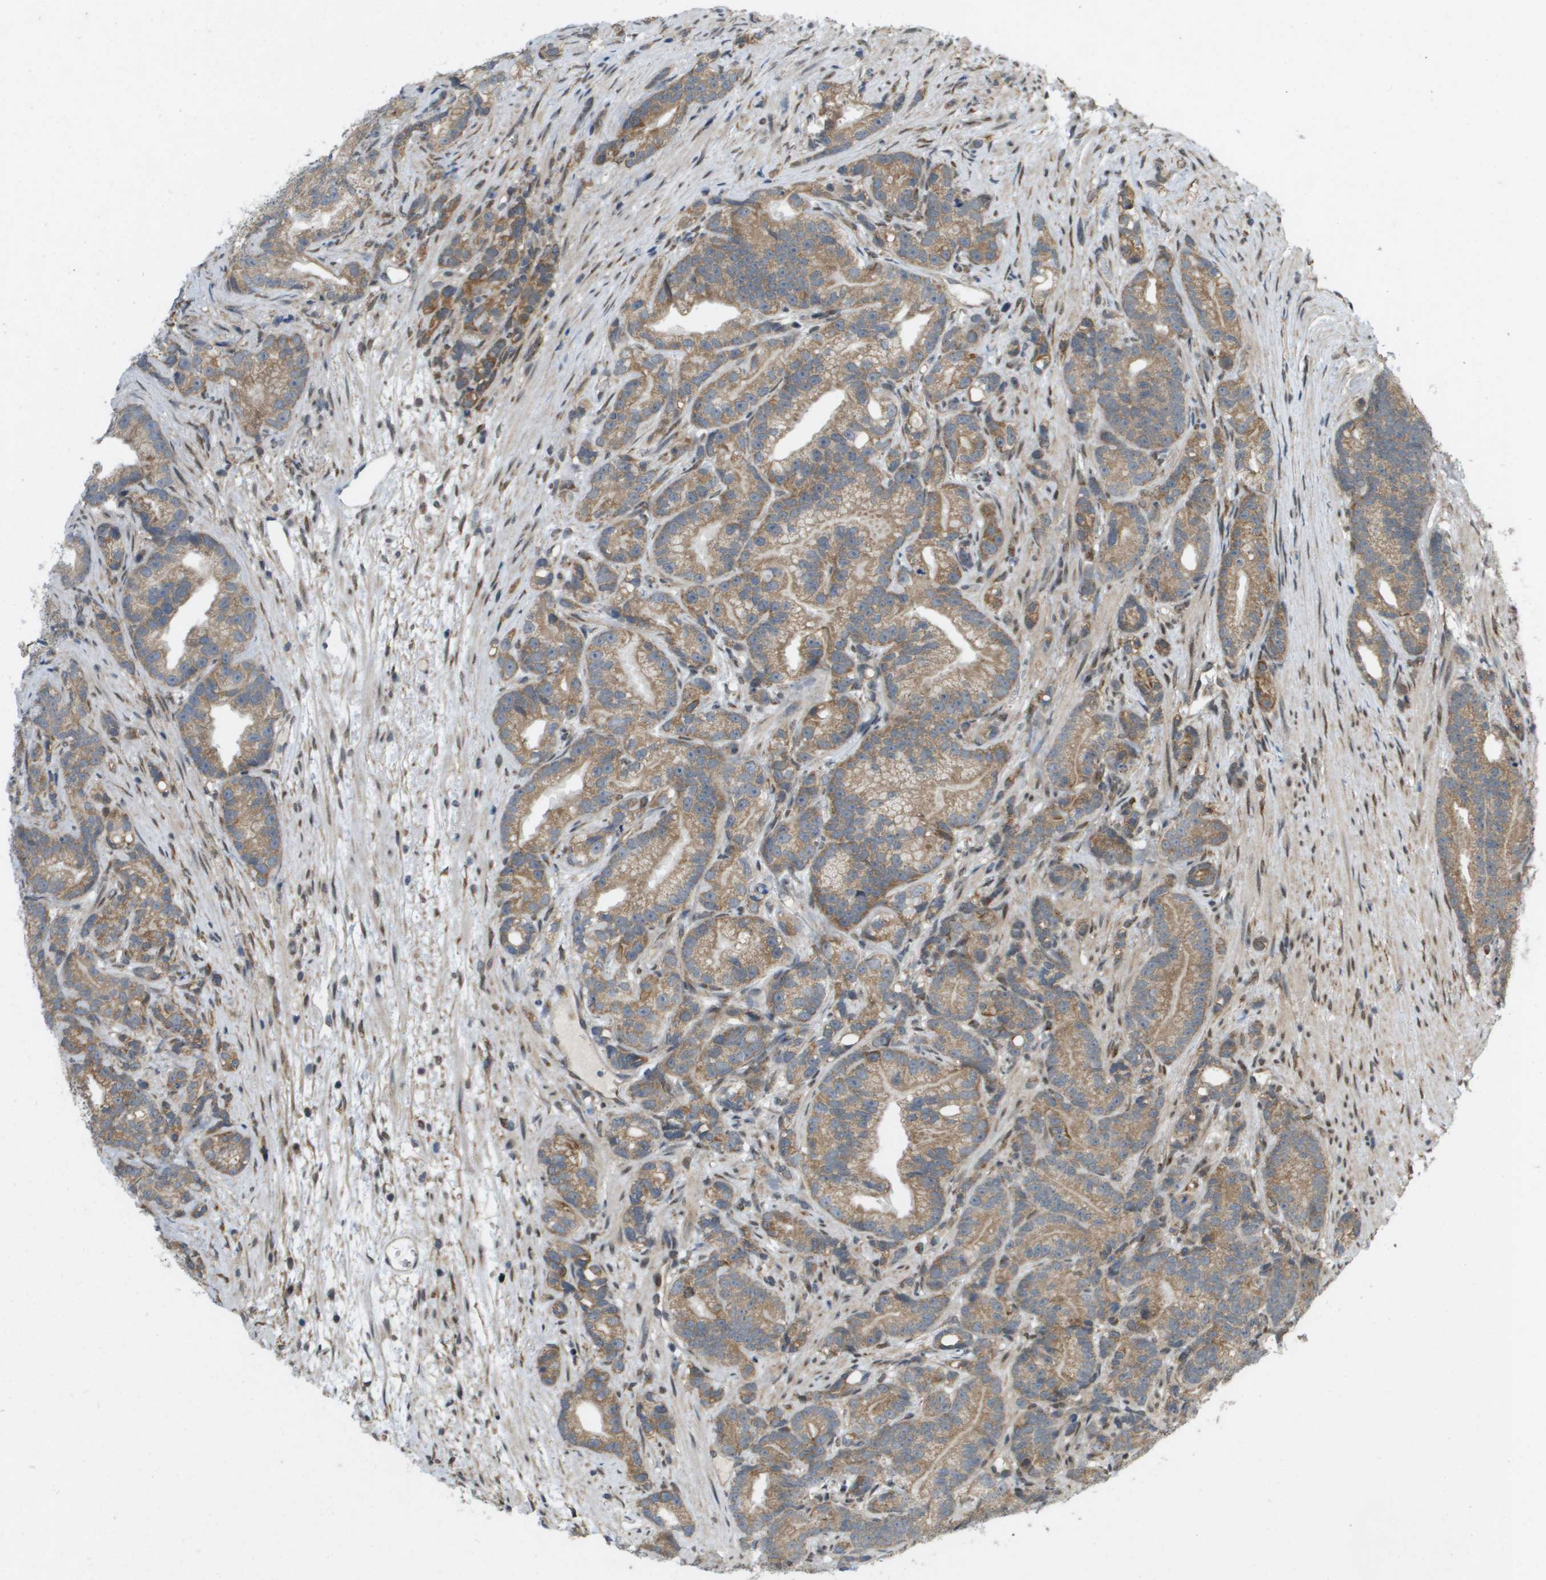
{"staining": {"intensity": "moderate", "quantity": "25%-75%", "location": "cytoplasmic/membranous"}, "tissue": "prostate cancer", "cell_type": "Tumor cells", "image_type": "cancer", "snomed": [{"axis": "morphology", "description": "Adenocarcinoma, Low grade"}, {"axis": "topography", "description": "Prostate"}], "caption": "Protein analysis of prostate cancer (adenocarcinoma (low-grade)) tissue exhibits moderate cytoplasmic/membranous staining in approximately 25%-75% of tumor cells.", "gene": "IFNLR1", "patient": {"sex": "male", "age": 89}}